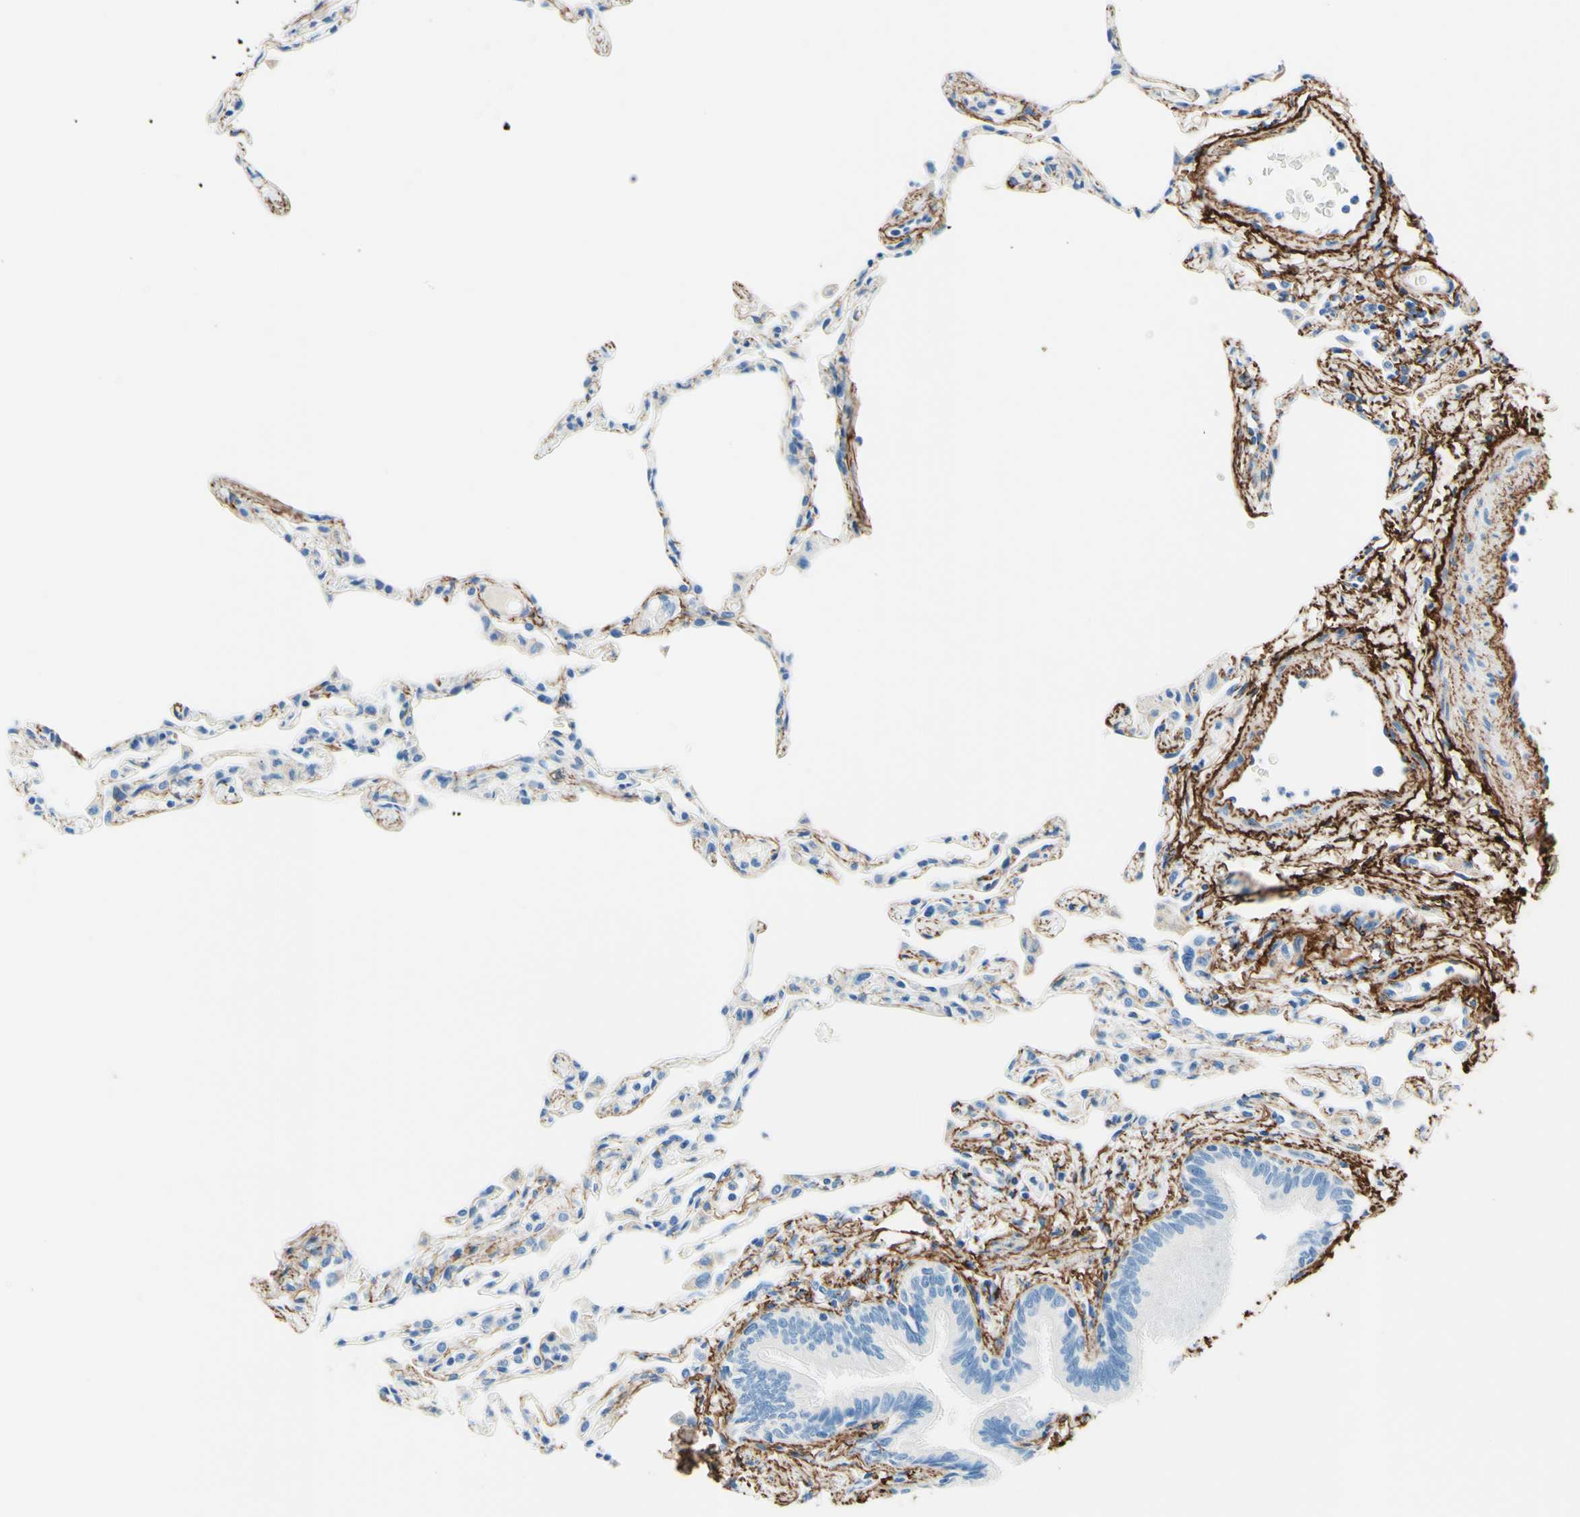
{"staining": {"intensity": "negative", "quantity": "none", "location": "none"}, "tissue": "lung", "cell_type": "Alveolar cells", "image_type": "normal", "snomed": [{"axis": "morphology", "description": "Normal tissue, NOS"}, {"axis": "topography", "description": "Lung"}], "caption": "This micrograph is of benign lung stained with immunohistochemistry to label a protein in brown with the nuclei are counter-stained blue. There is no positivity in alveolar cells.", "gene": "MFAP5", "patient": {"sex": "female", "age": 49}}